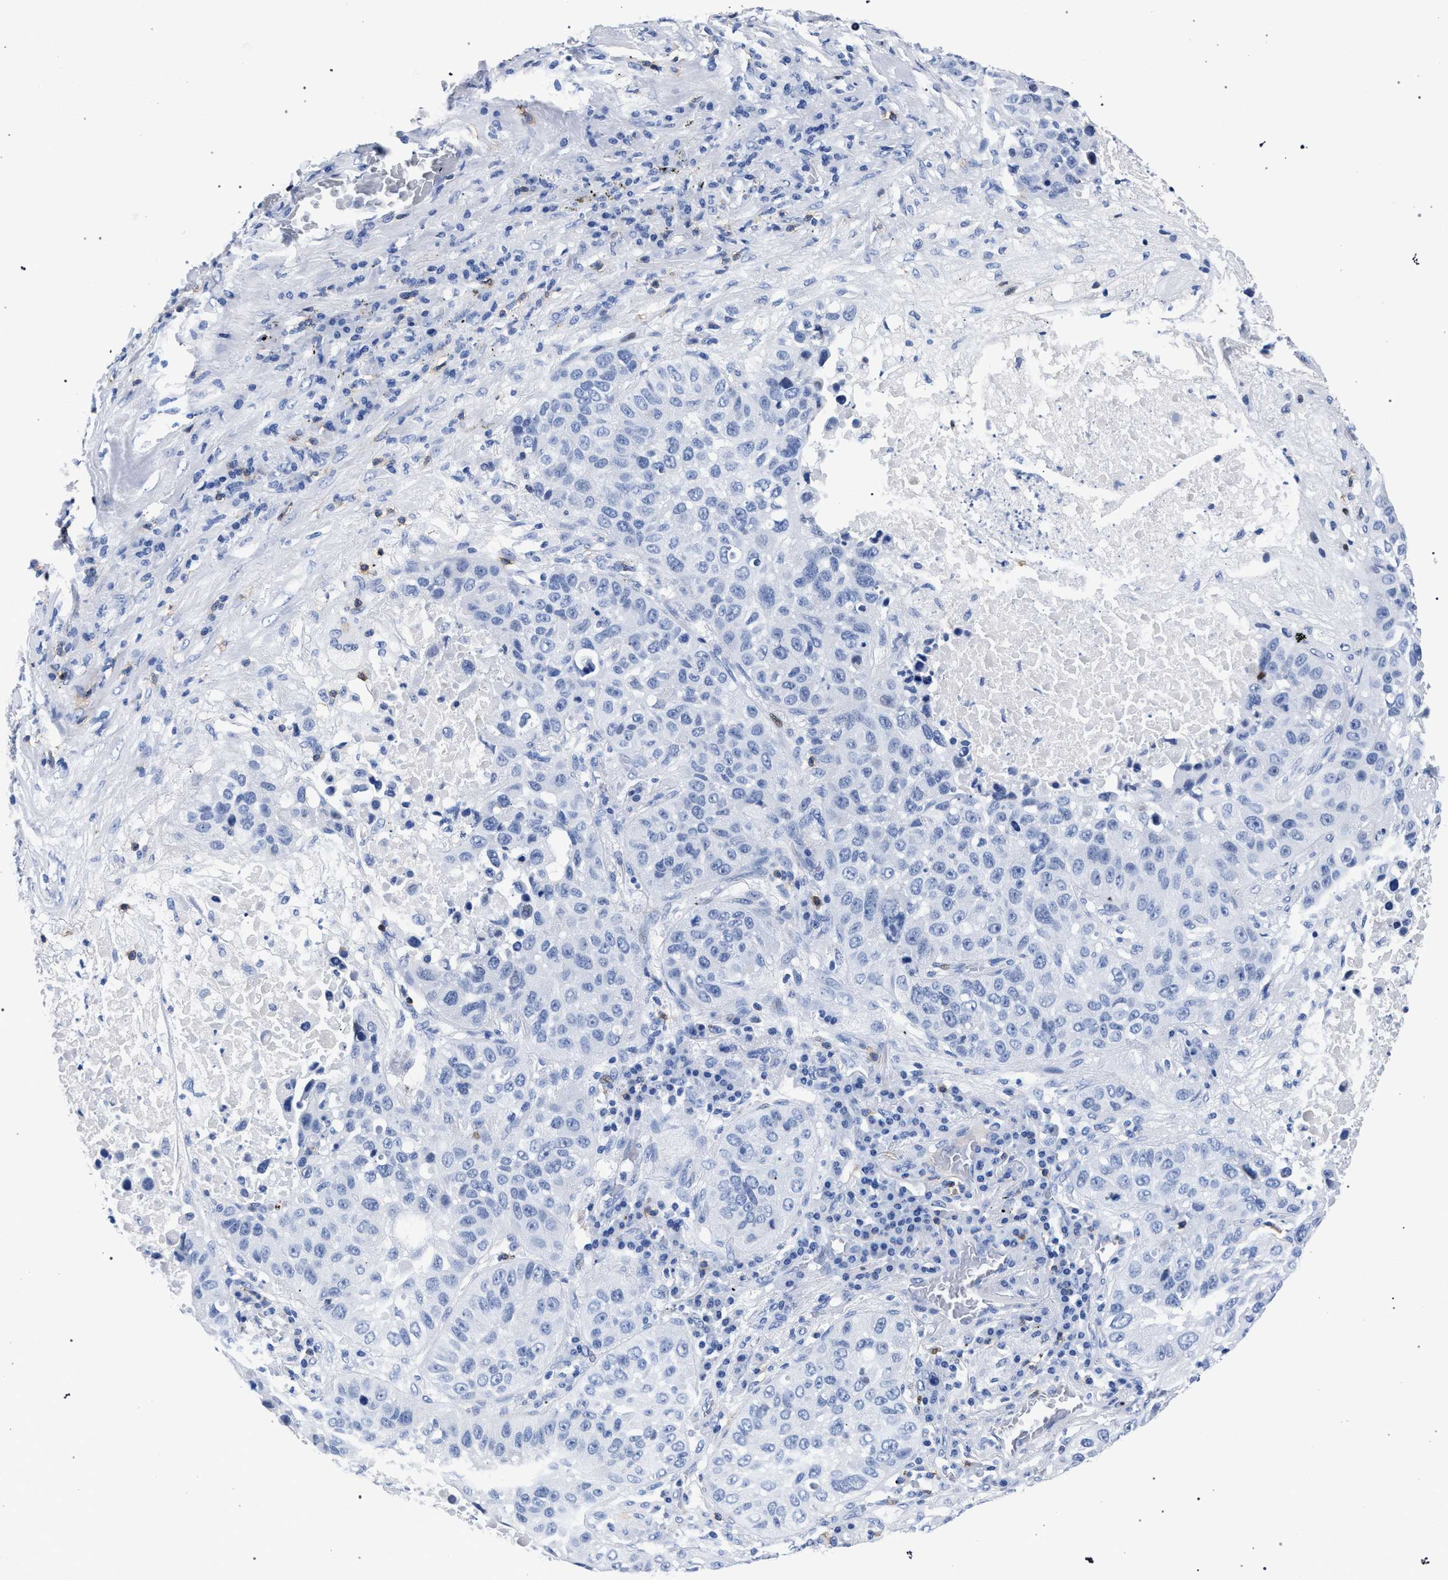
{"staining": {"intensity": "negative", "quantity": "none", "location": "none"}, "tissue": "lung cancer", "cell_type": "Tumor cells", "image_type": "cancer", "snomed": [{"axis": "morphology", "description": "Squamous cell carcinoma, NOS"}, {"axis": "topography", "description": "Lung"}], "caption": "Immunohistochemistry of human squamous cell carcinoma (lung) reveals no positivity in tumor cells.", "gene": "KLRK1", "patient": {"sex": "male", "age": 57}}